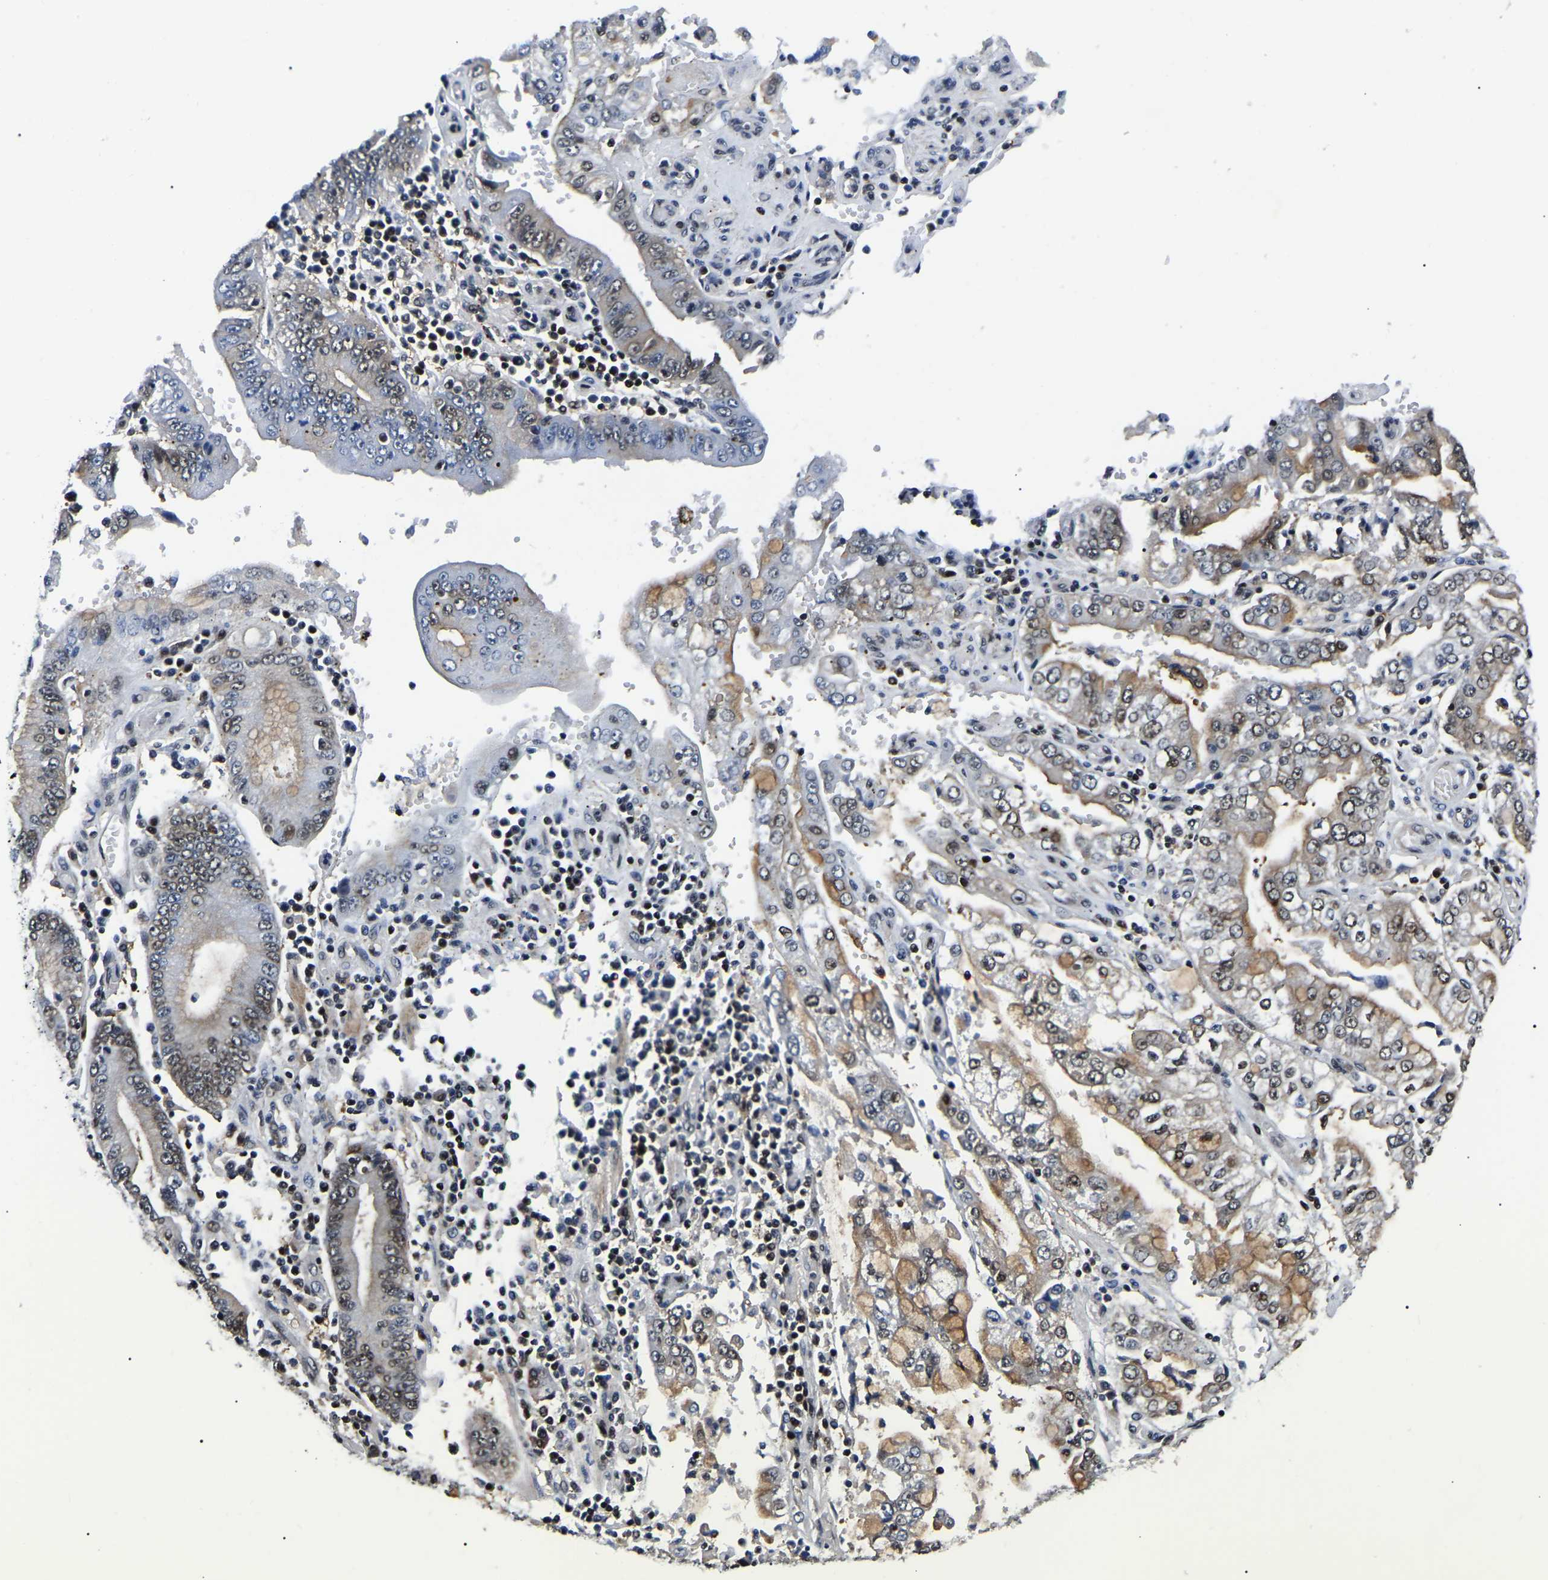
{"staining": {"intensity": "moderate", "quantity": "25%-75%", "location": "cytoplasmic/membranous,nuclear"}, "tissue": "stomach cancer", "cell_type": "Tumor cells", "image_type": "cancer", "snomed": [{"axis": "morphology", "description": "Adenocarcinoma, NOS"}, {"axis": "topography", "description": "Stomach"}], "caption": "Human stomach cancer (adenocarcinoma) stained for a protein (brown) reveals moderate cytoplasmic/membranous and nuclear positive staining in approximately 25%-75% of tumor cells.", "gene": "RRP1B", "patient": {"sex": "male", "age": 76}}